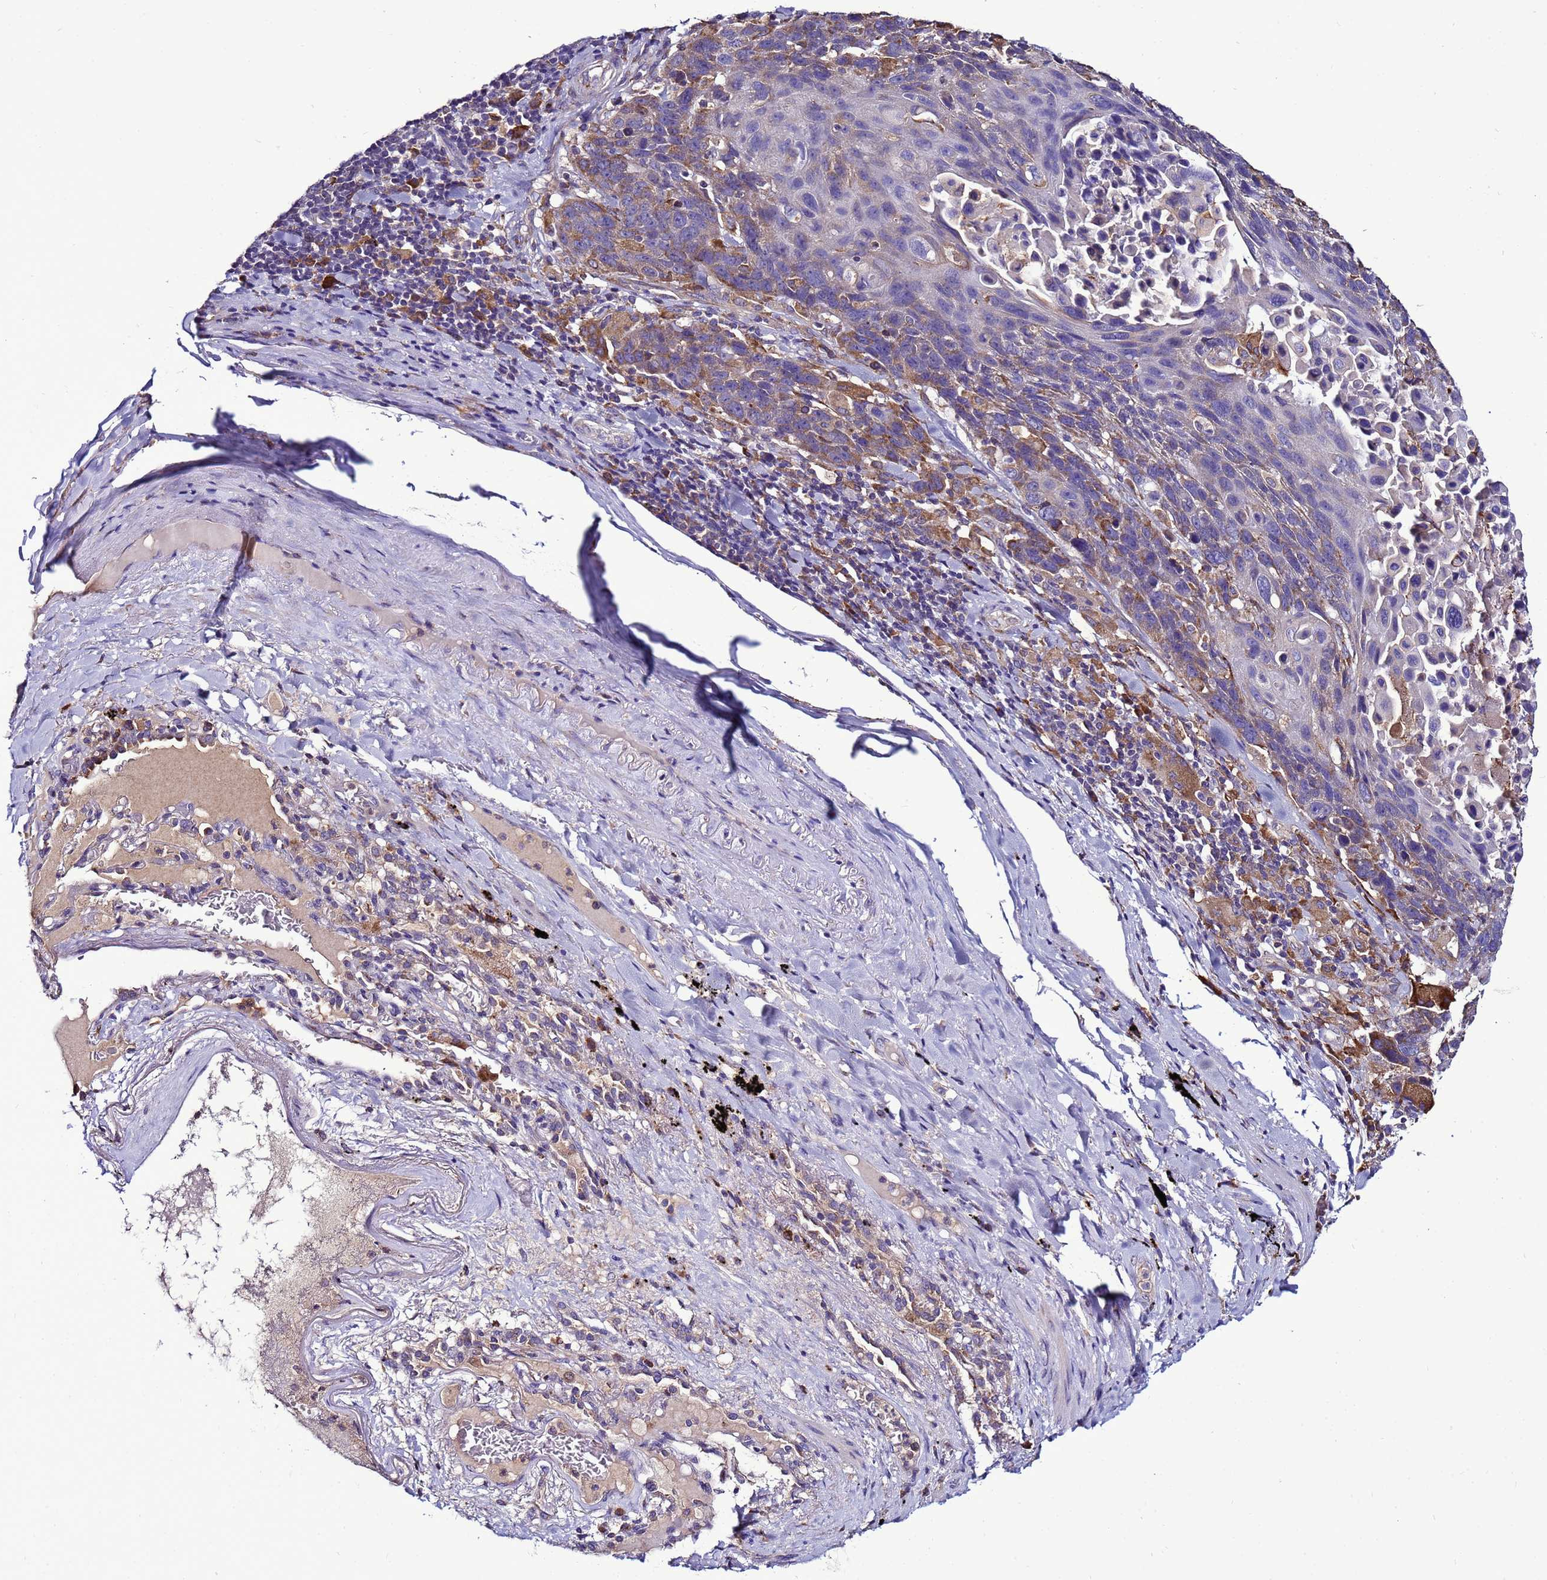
{"staining": {"intensity": "moderate", "quantity": "<25%", "location": "cytoplasmic/membranous"}, "tissue": "lung cancer", "cell_type": "Tumor cells", "image_type": "cancer", "snomed": [{"axis": "morphology", "description": "Squamous cell carcinoma, NOS"}, {"axis": "topography", "description": "Lung"}], "caption": "Immunohistochemical staining of lung squamous cell carcinoma displays low levels of moderate cytoplasmic/membranous expression in about <25% of tumor cells.", "gene": "ANTKMT", "patient": {"sex": "male", "age": 66}}